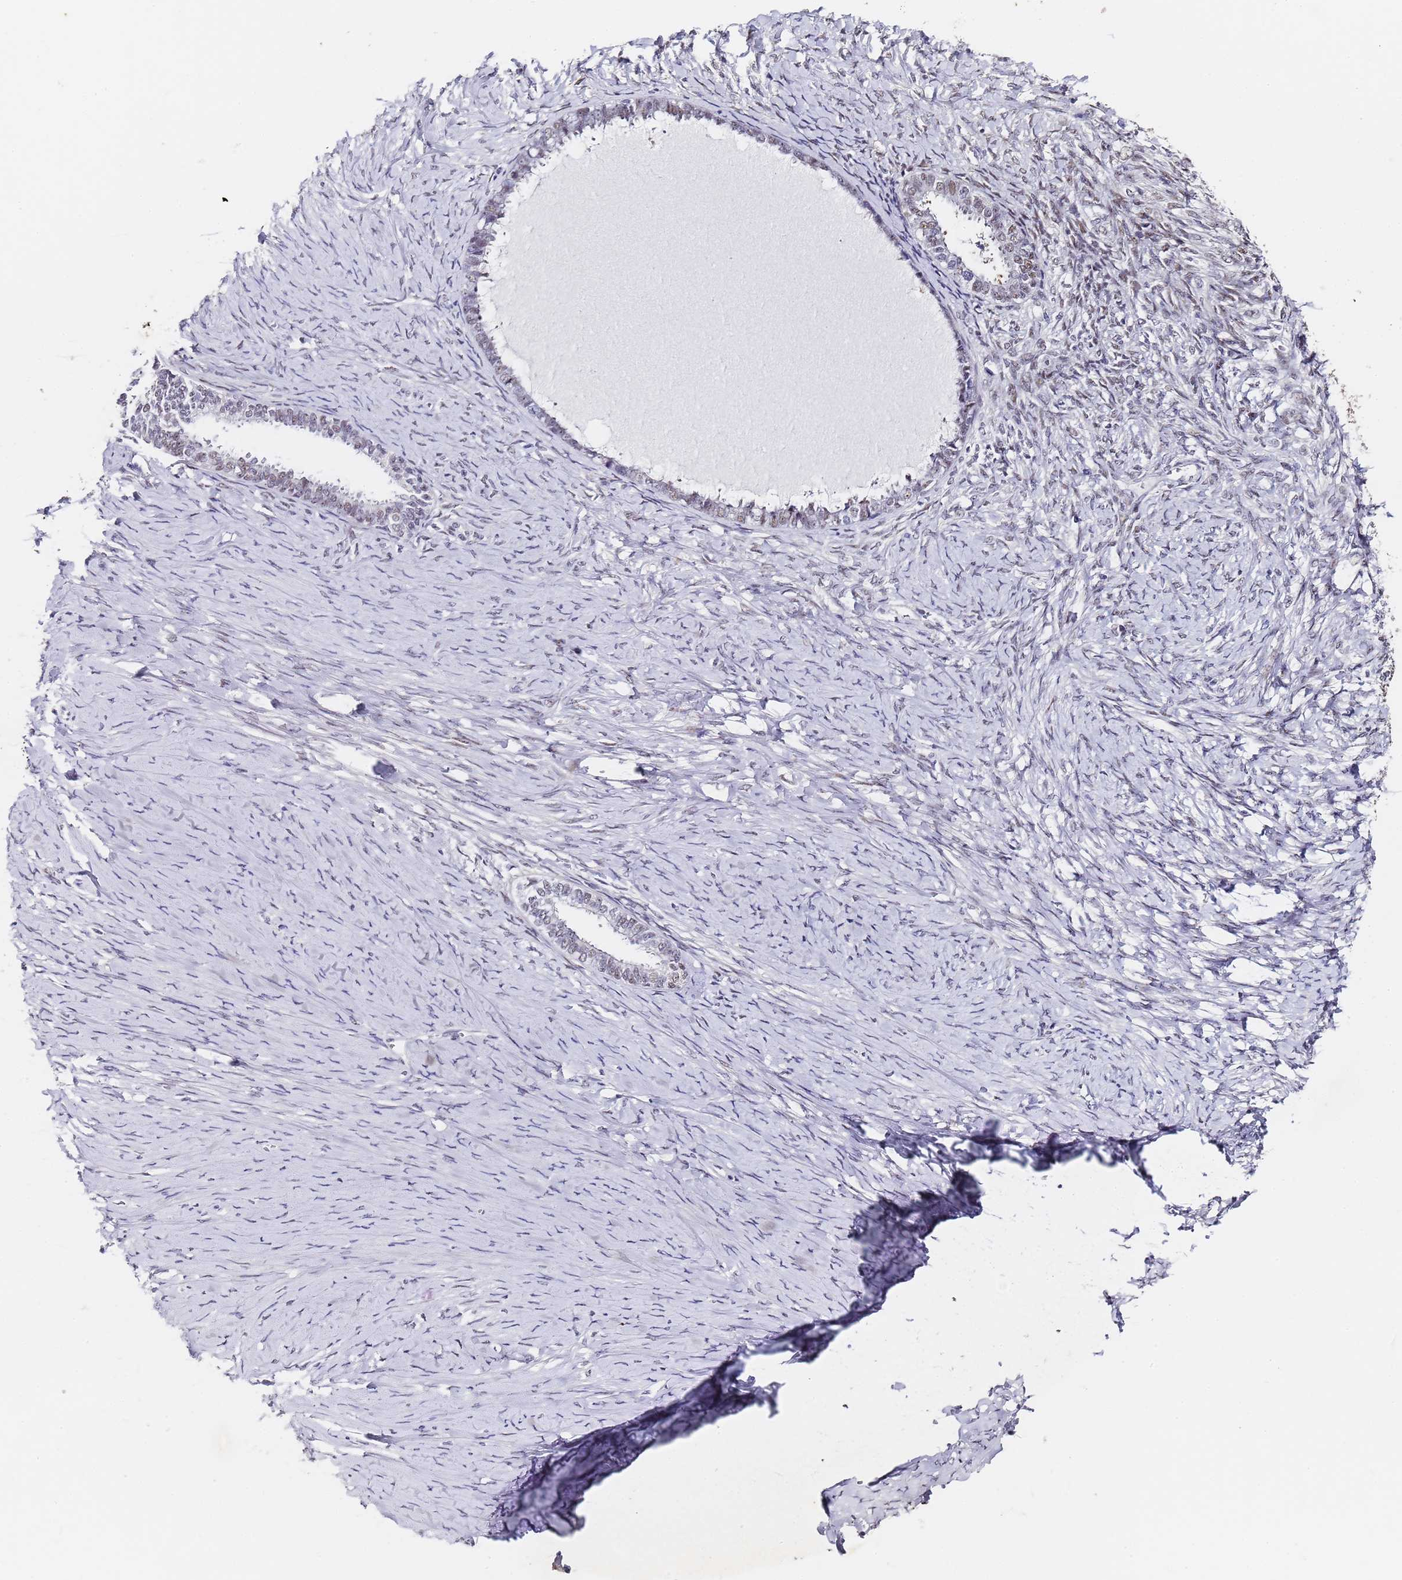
{"staining": {"intensity": "negative", "quantity": "none", "location": "none"}, "tissue": "ovarian cancer", "cell_type": "Tumor cells", "image_type": "cancer", "snomed": [{"axis": "morphology", "description": "Cystadenocarcinoma, serous, NOS"}, {"axis": "topography", "description": "Ovary"}], "caption": "Serous cystadenocarcinoma (ovarian) was stained to show a protein in brown. There is no significant staining in tumor cells.", "gene": "FNBP4", "patient": {"sex": "female", "age": 79}}